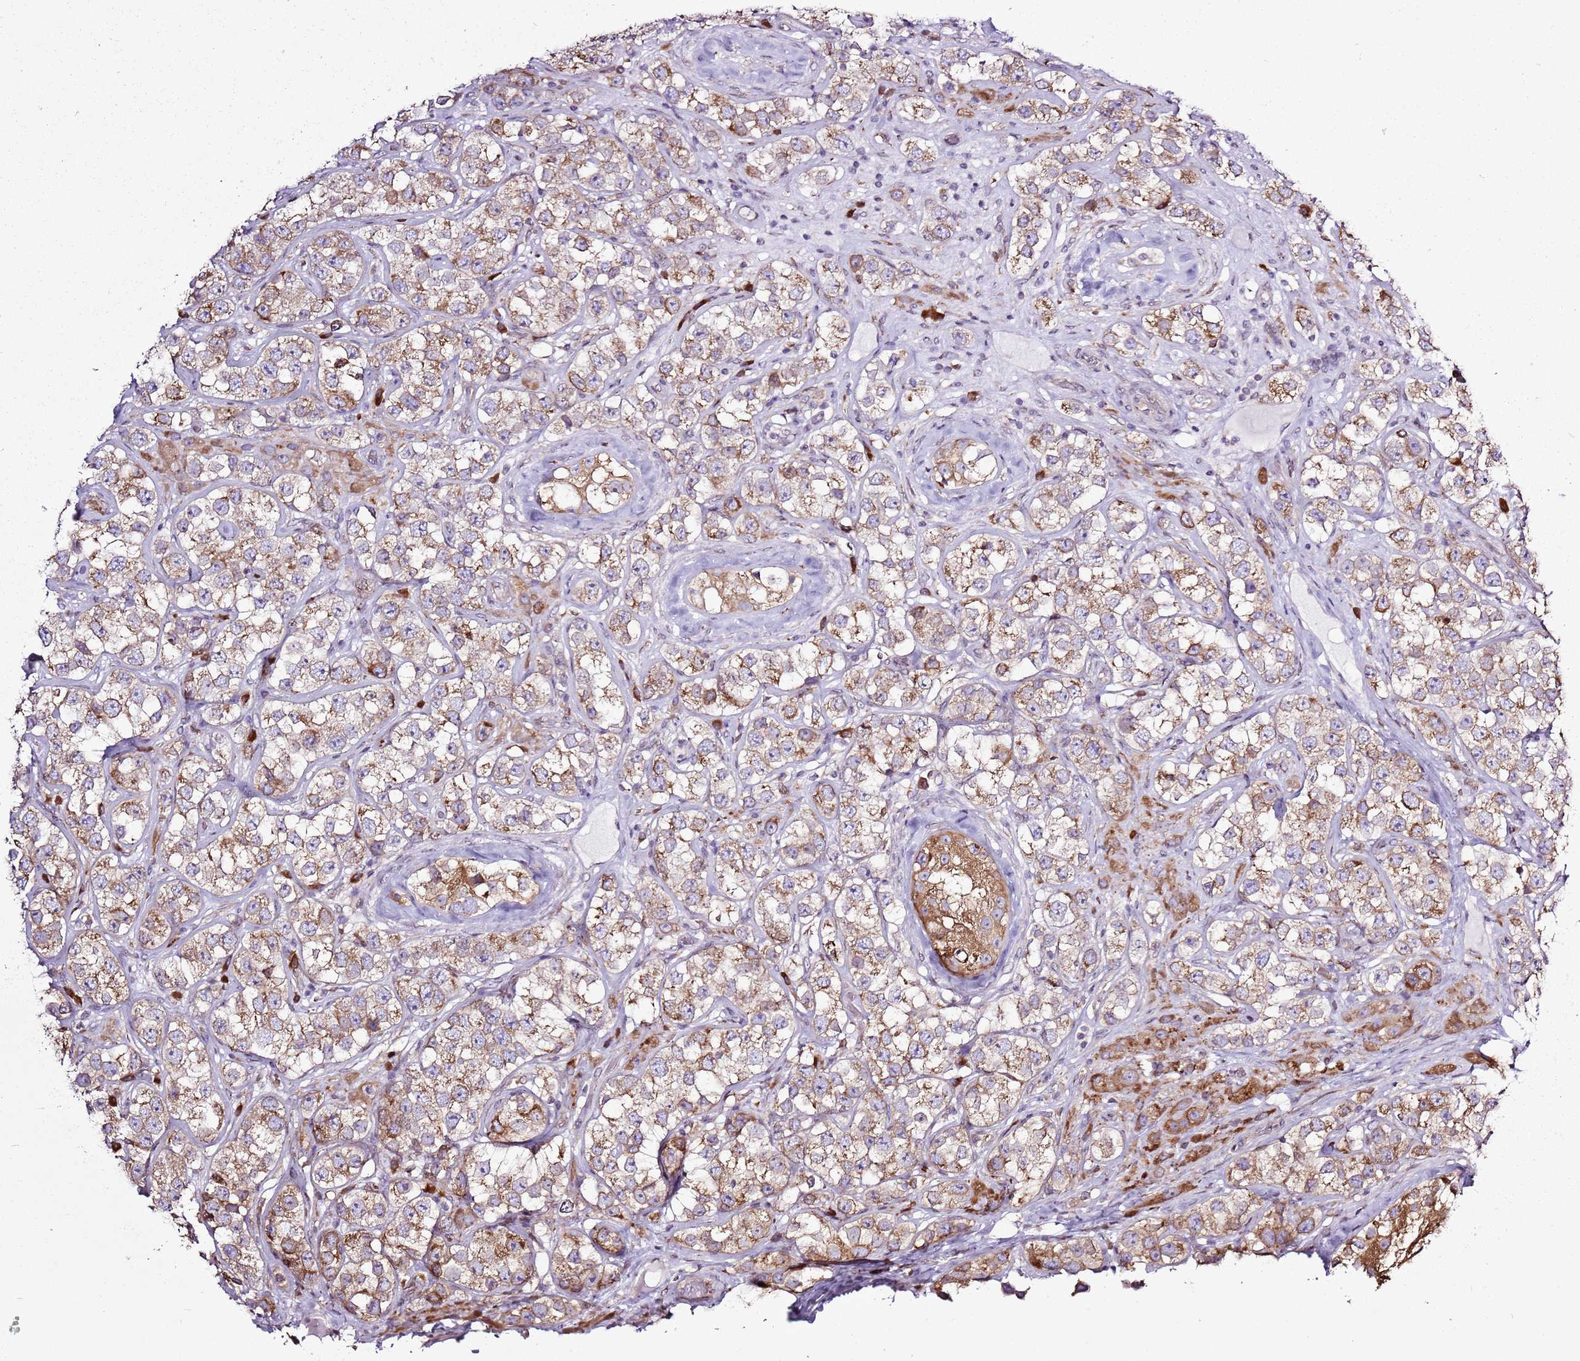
{"staining": {"intensity": "moderate", "quantity": ">75%", "location": "cytoplasmic/membranous"}, "tissue": "testis cancer", "cell_type": "Tumor cells", "image_type": "cancer", "snomed": [{"axis": "morphology", "description": "Seminoma, NOS"}, {"axis": "topography", "description": "Testis"}], "caption": "Testis seminoma stained for a protein exhibits moderate cytoplasmic/membranous positivity in tumor cells.", "gene": "TMED10", "patient": {"sex": "male", "age": 28}}